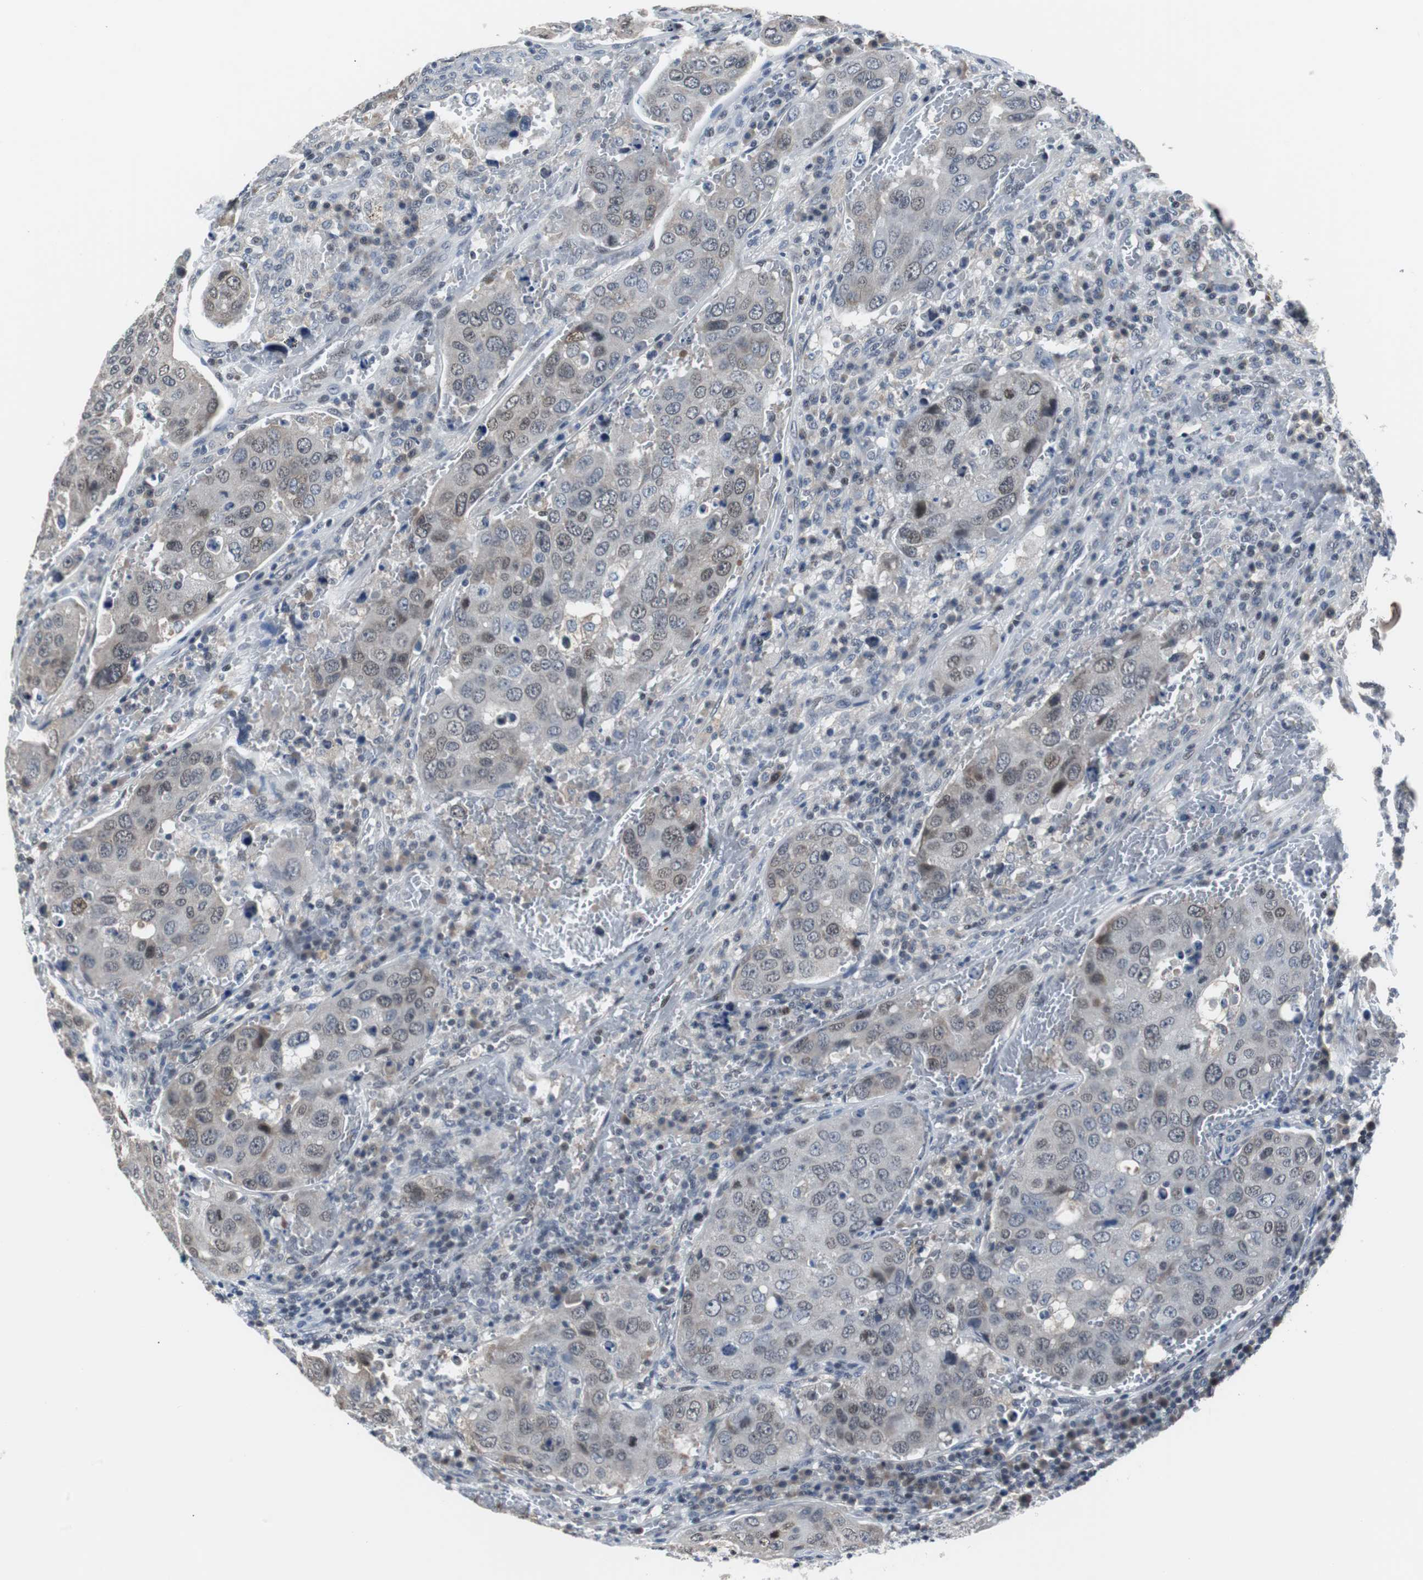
{"staining": {"intensity": "weak", "quantity": "<25%", "location": "cytoplasmic/membranous,nuclear"}, "tissue": "urothelial cancer", "cell_type": "Tumor cells", "image_type": "cancer", "snomed": [{"axis": "morphology", "description": "Urothelial carcinoma, High grade"}, {"axis": "topography", "description": "Lymph node"}, {"axis": "topography", "description": "Urinary bladder"}], "caption": "A photomicrograph of human urothelial cancer is negative for staining in tumor cells. (DAB (3,3'-diaminobenzidine) immunohistochemistry (IHC), high magnification).", "gene": "TP63", "patient": {"sex": "male", "age": 51}}